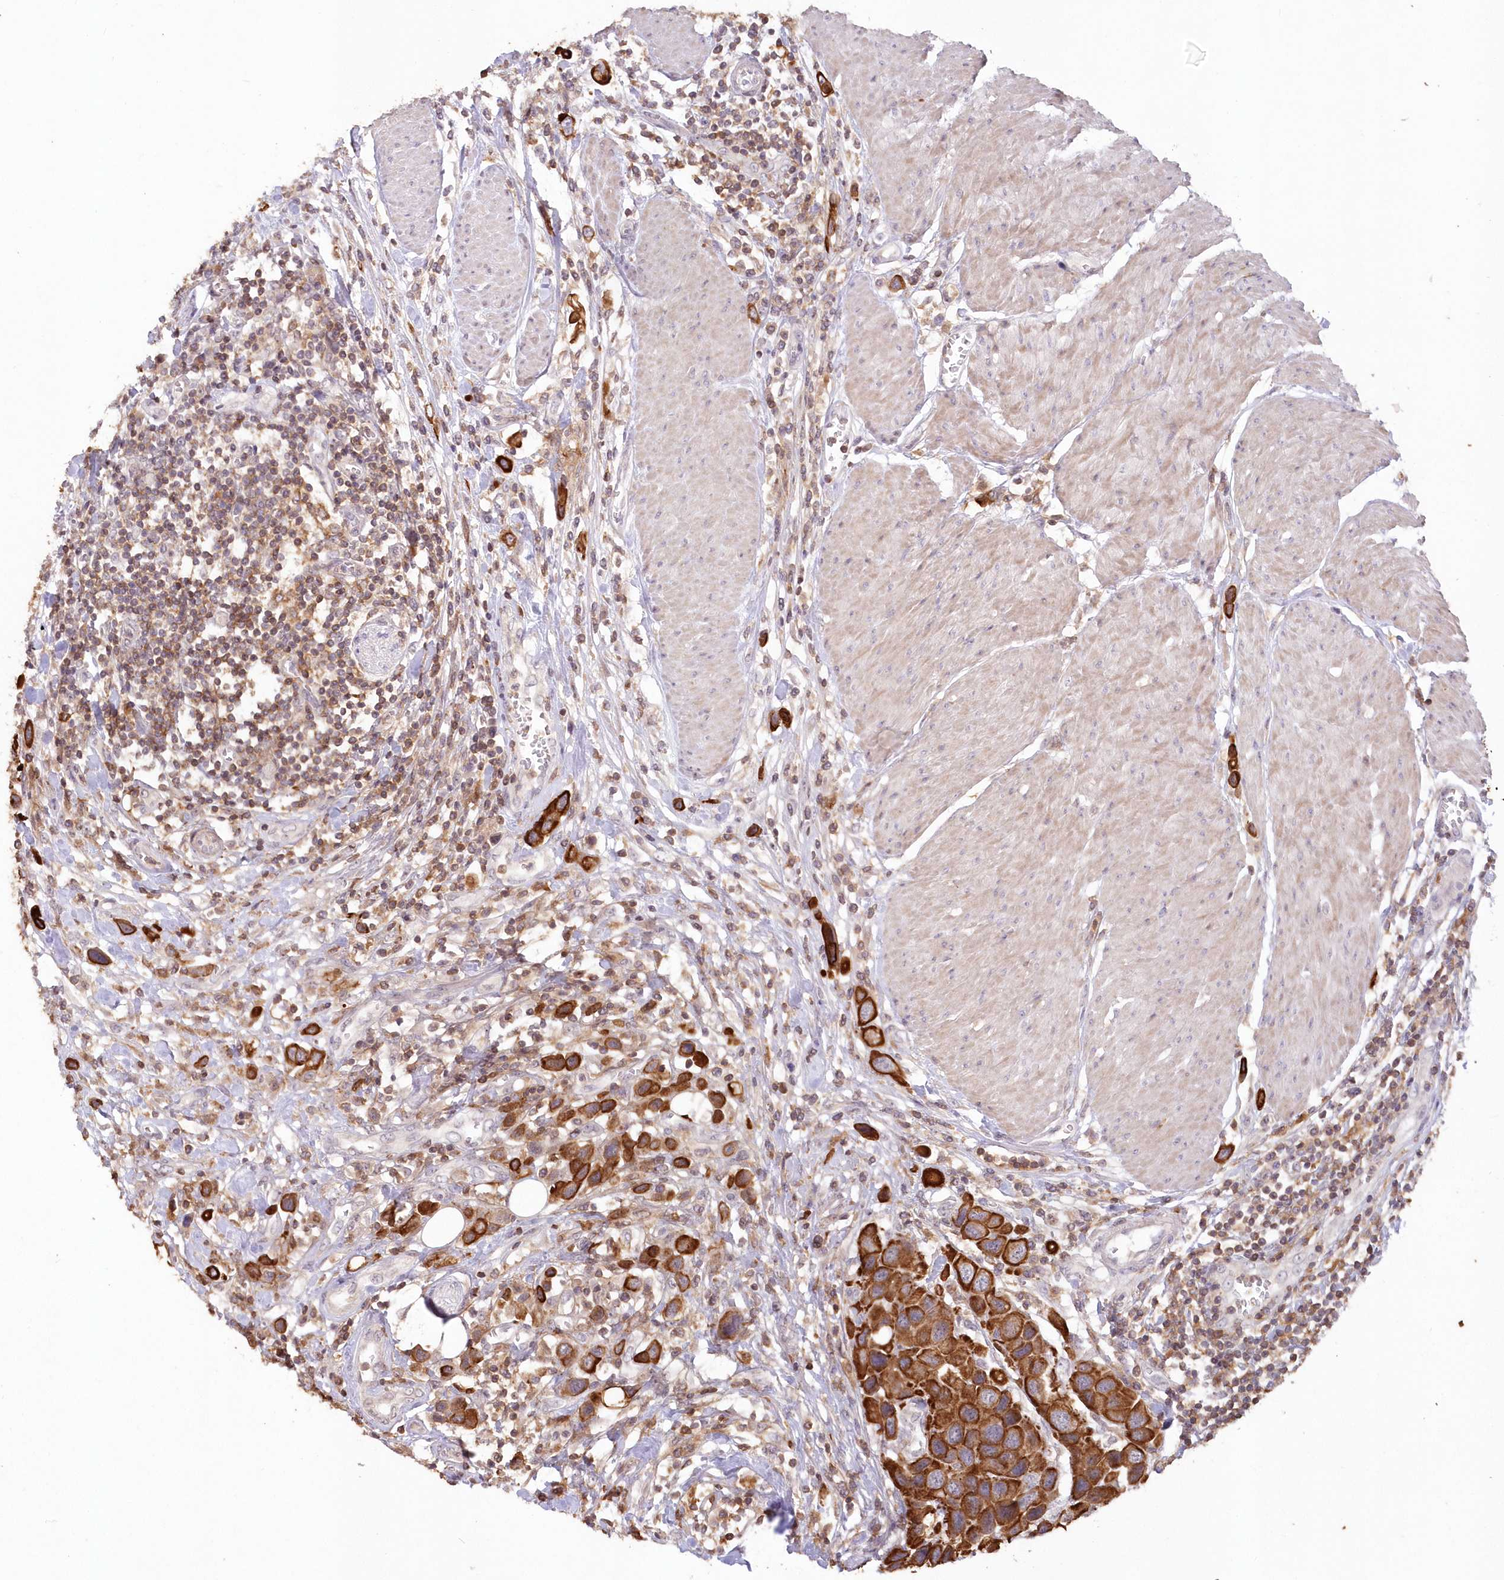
{"staining": {"intensity": "strong", "quantity": ">75%", "location": "cytoplasmic/membranous"}, "tissue": "urothelial cancer", "cell_type": "Tumor cells", "image_type": "cancer", "snomed": [{"axis": "morphology", "description": "Urothelial carcinoma, High grade"}, {"axis": "topography", "description": "Urinary bladder"}], "caption": "Protein staining of high-grade urothelial carcinoma tissue shows strong cytoplasmic/membranous positivity in approximately >75% of tumor cells.", "gene": "SNED1", "patient": {"sex": "male", "age": 50}}